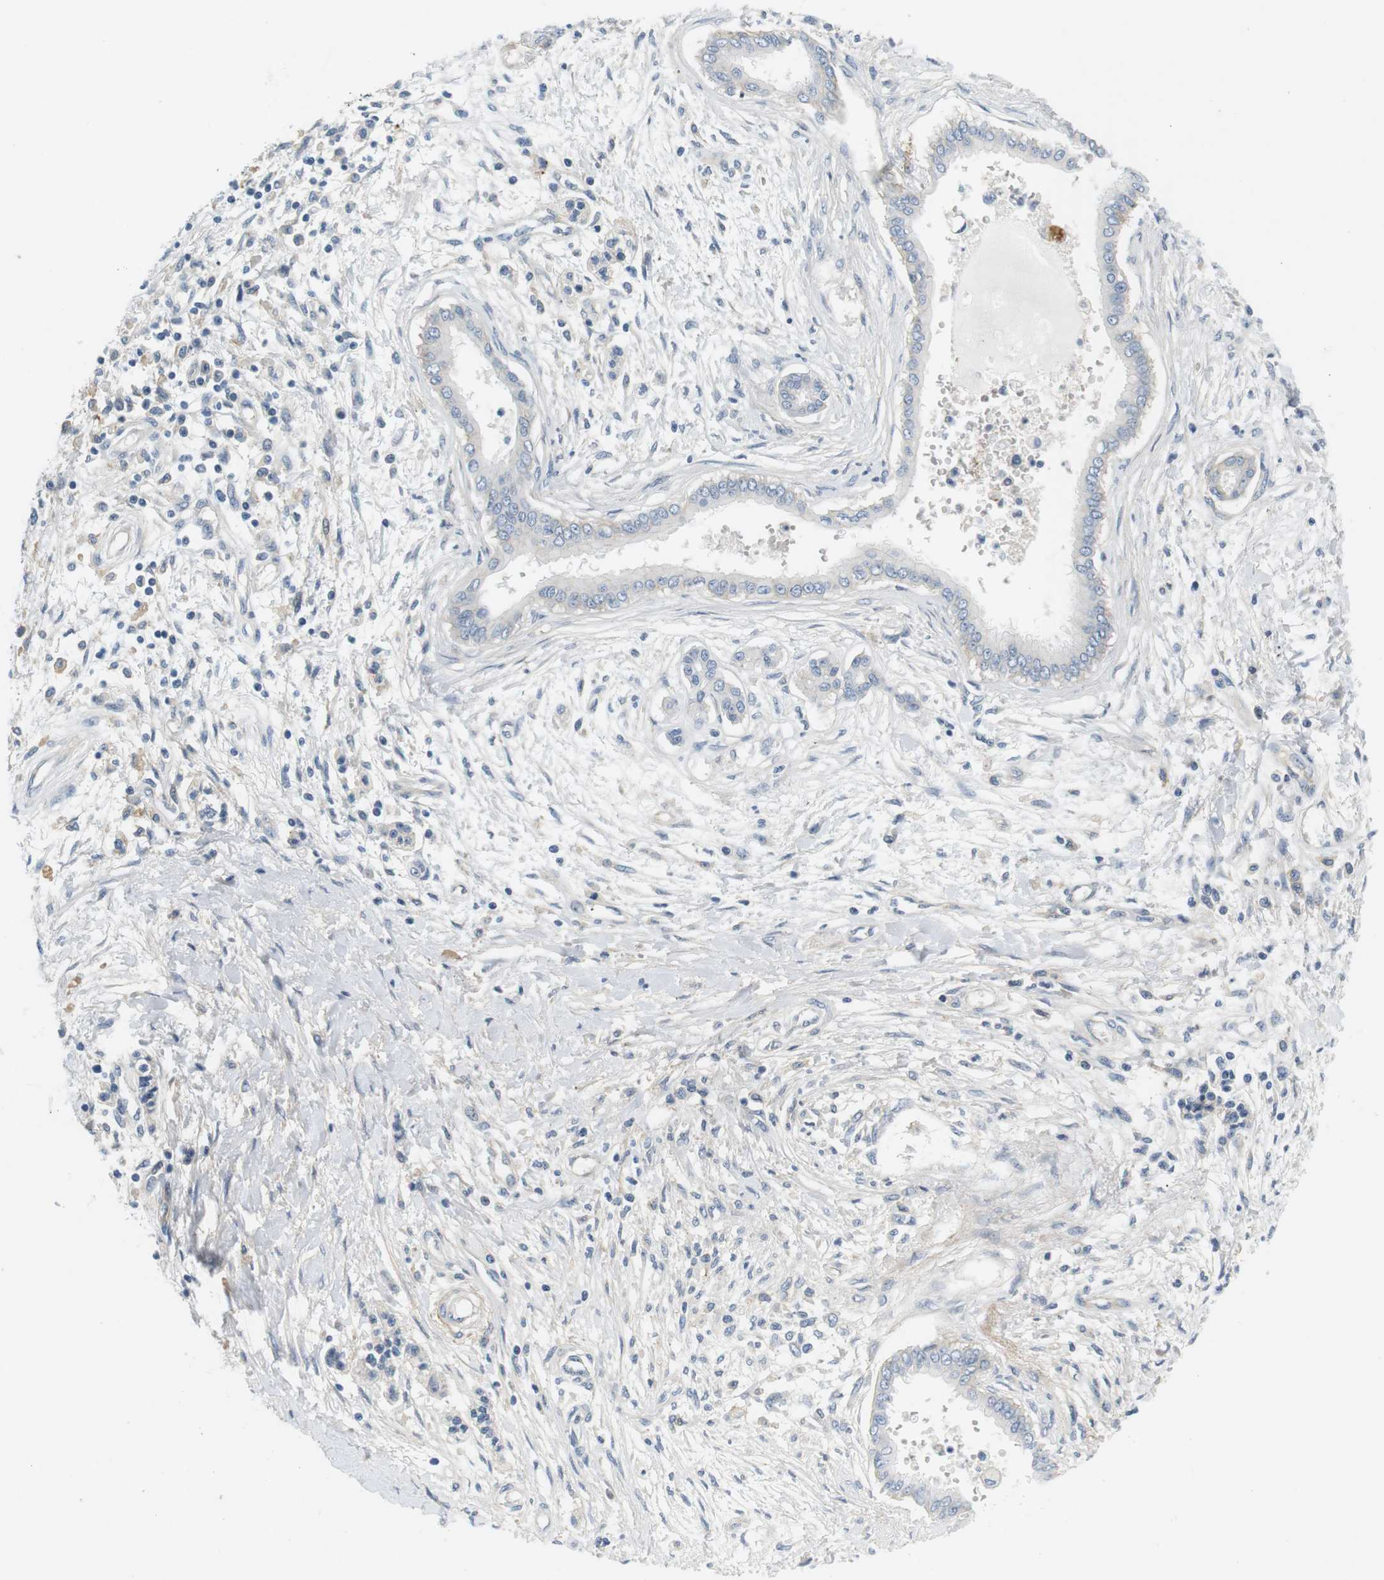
{"staining": {"intensity": "negative", "quantity": "none", "location": "none"}, "tissue": "pancreatic cancer", "cell_type": "Tumor cells", "image_type": "cancer", "snomed": [{"axis": "morphology", "description": "Adenocarcinoma, NOS"}, {"axis": "topography", "description": "Pancreas"}], "caption": "The photomicrograph exhibits no staining of tumor cells in pancreatic cancer (adenocarcinoma). Nuclei are stained in blue.", "gene": "SLC30A1", "patient": {"sex": "male", "age": 56}}